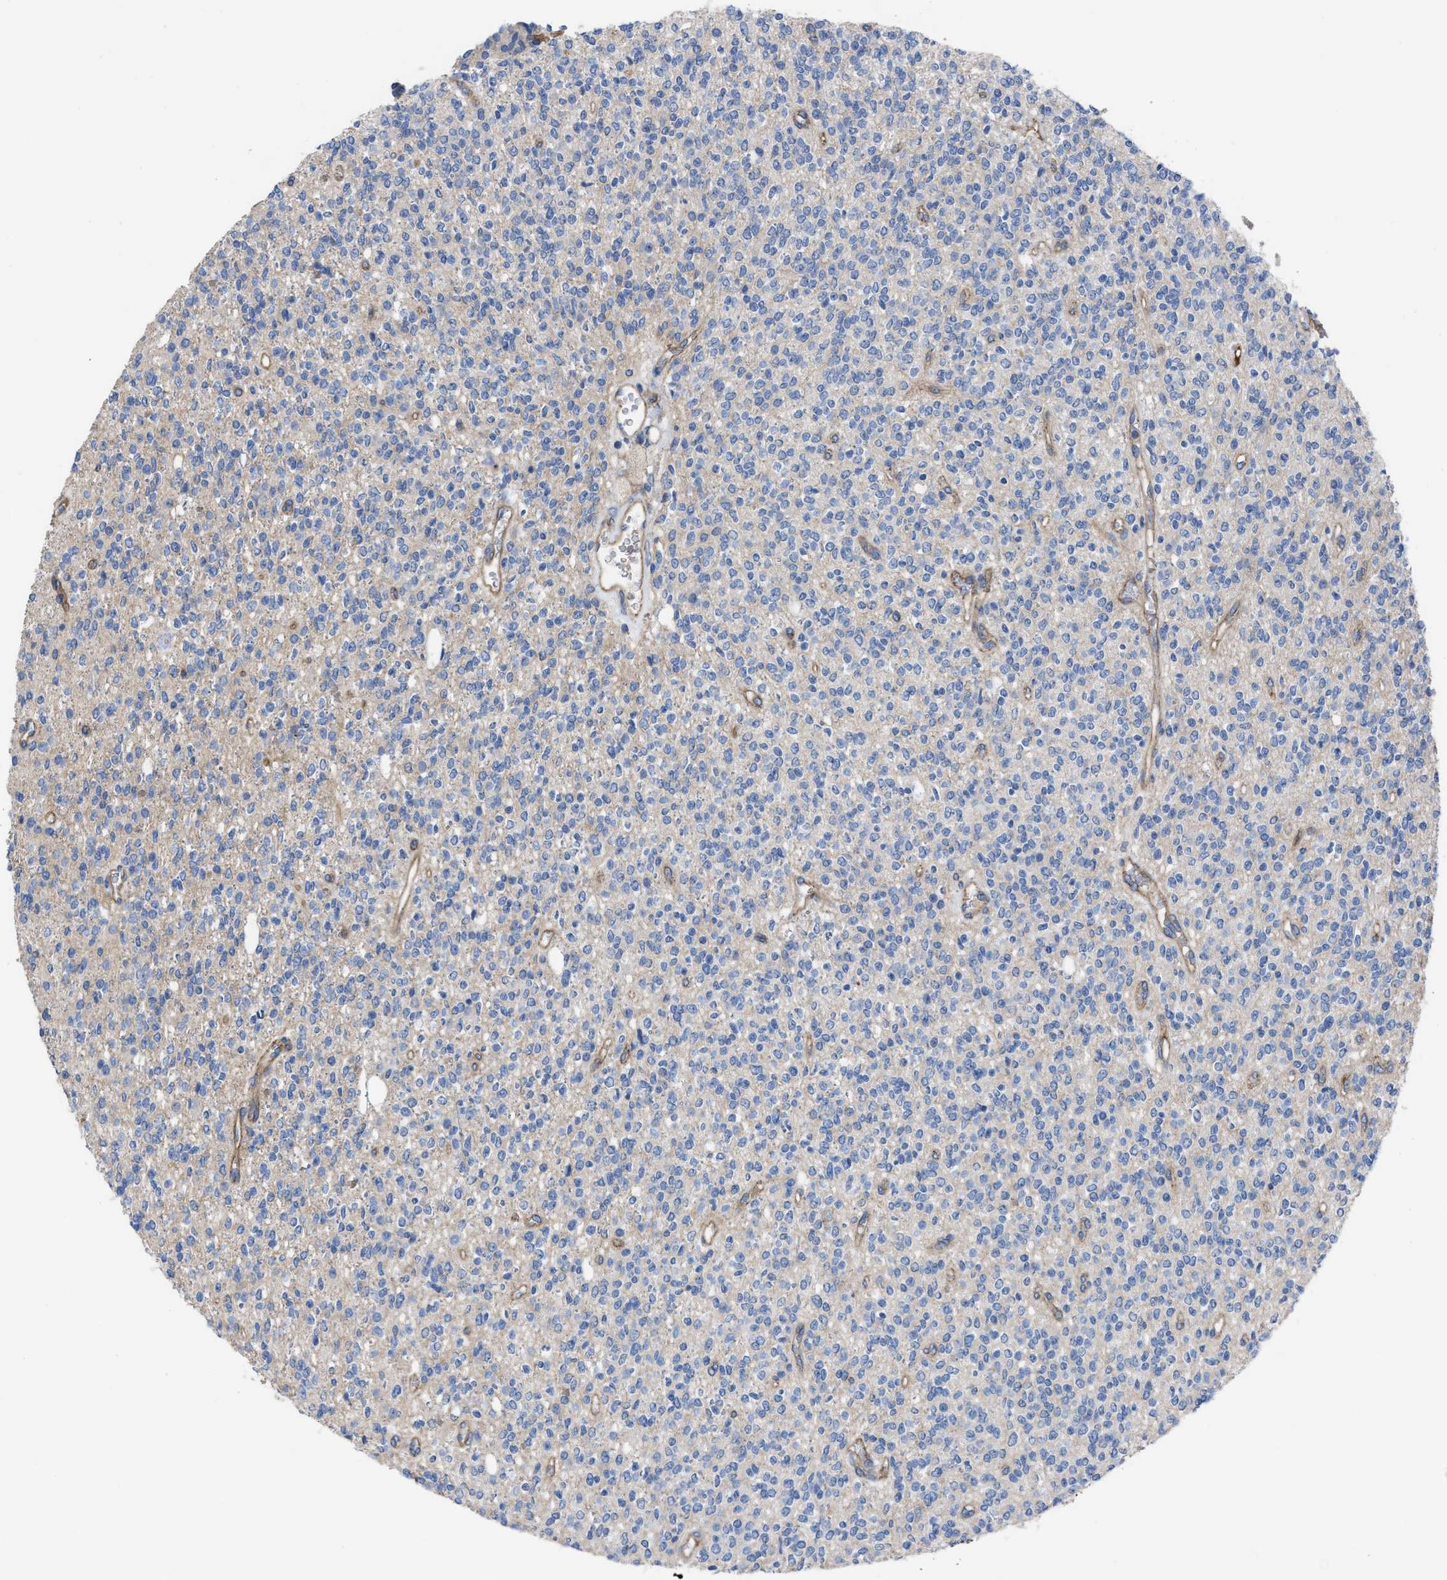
{"staining": {"intensity": "negative", "quantity": "none", "location": "none"}, "tissue": "glioma", "cell_type": "Tumor cells", "image_type": "cancer", "snomed": [{"axis": "morphology", "description": "Glioma, malignant, High grade"}, {"axis": "topography", "description": "Brain"}], "caption": "The photomicrograph exhibits no significant staining in tumor cells of high-grade glioma (malignant). Nuclei are stained in blue.", "gene": "TRIOBP", "patient": {"sex": "male", "age": 34}}